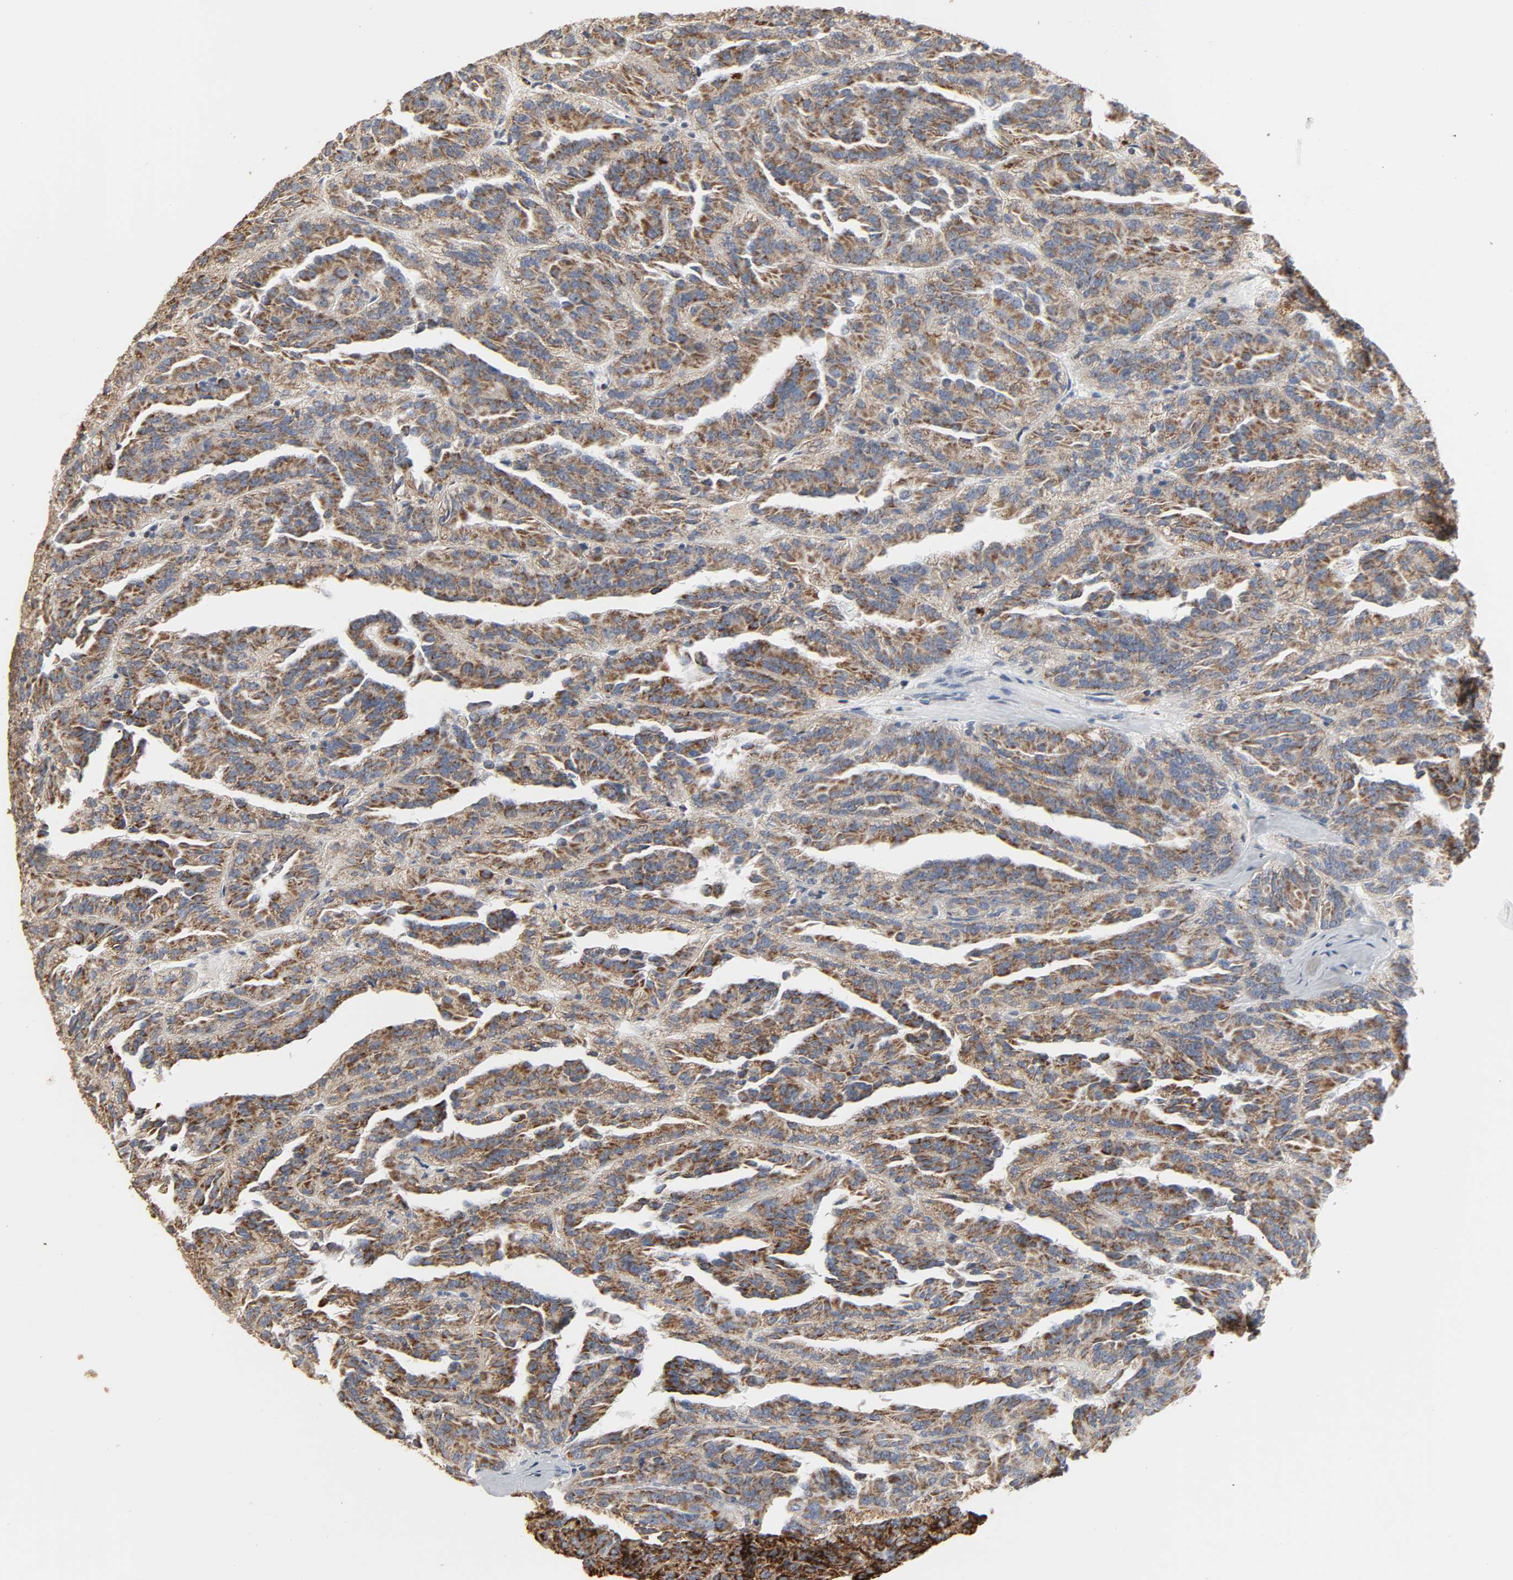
{"staining": {"intensity": "moderate", "quantity": ">75%", "location": "cytoplasmic/membranous"}, "tissue": "renal cancer", "cell_type": "Tumor cells", "image_type": "cancer", "snomed": [{"axis": "morphology", "description": "Adenocarcinoma, NOS"}, {"axis": "topography", "description": "Kidney"}], "caption": "Tumor cells display moderate cytoplasmic/membranous positivity in about >75% of cells in renal adenocarcinoma.", "gene": "ACAT1", "patient": {"sex": "male", "age": 46}}